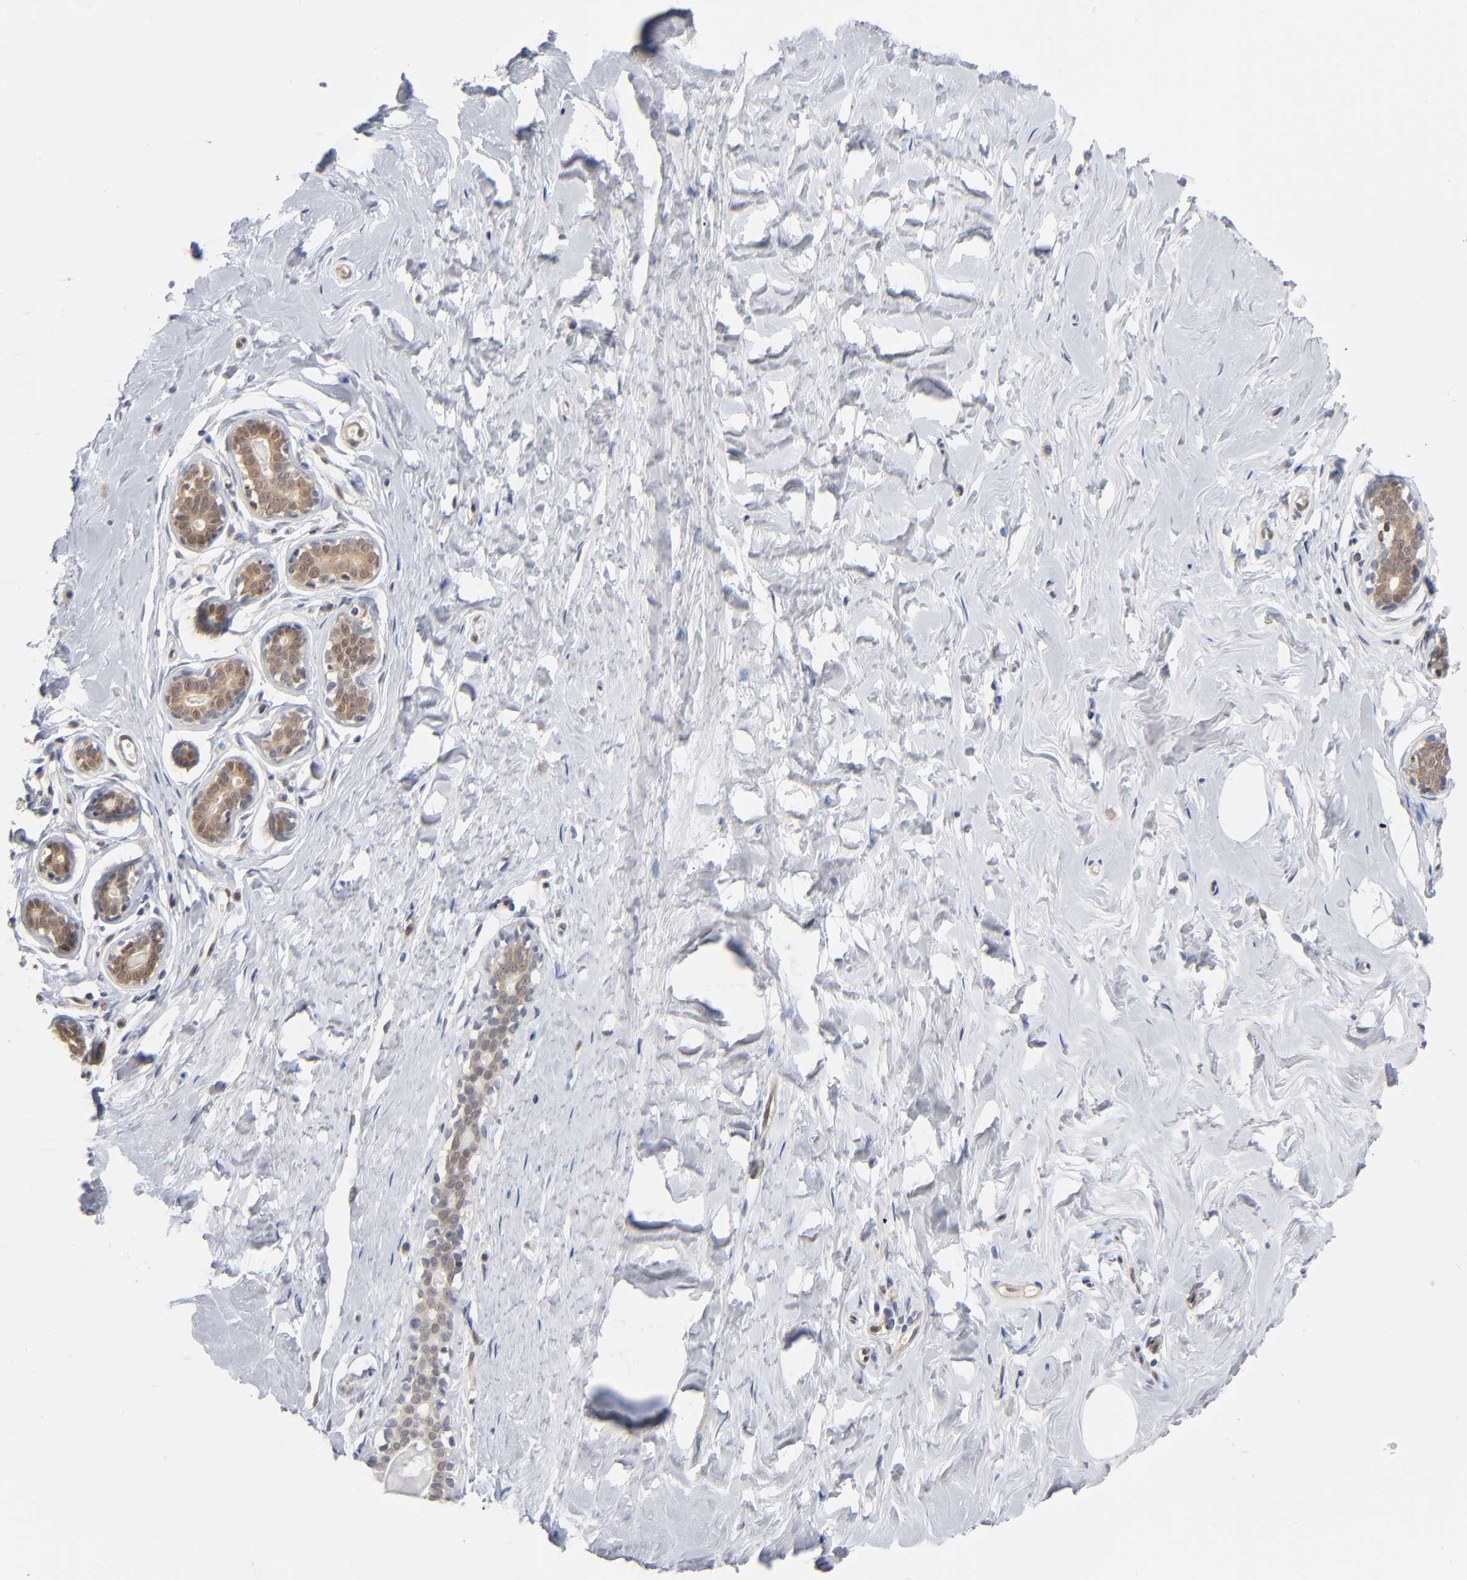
{"staining": {"intensity": "negative", "quantity": "none", "location": "none"}, "tissue": "breast", "cell_type": "Adipocytes", "image_type": "normal", "snomed": [{"axis": "morphology", "description": "Normal tissue, NOS"}, {"axis": "topography", "description": "Breast"}], "caption": "IHC photomicrograph of benign human breast stained for a protein (brown), which shows no positivity in adipocytes.", "gene": "DFFB", "patient": {"sex": "female", "age": 23}}